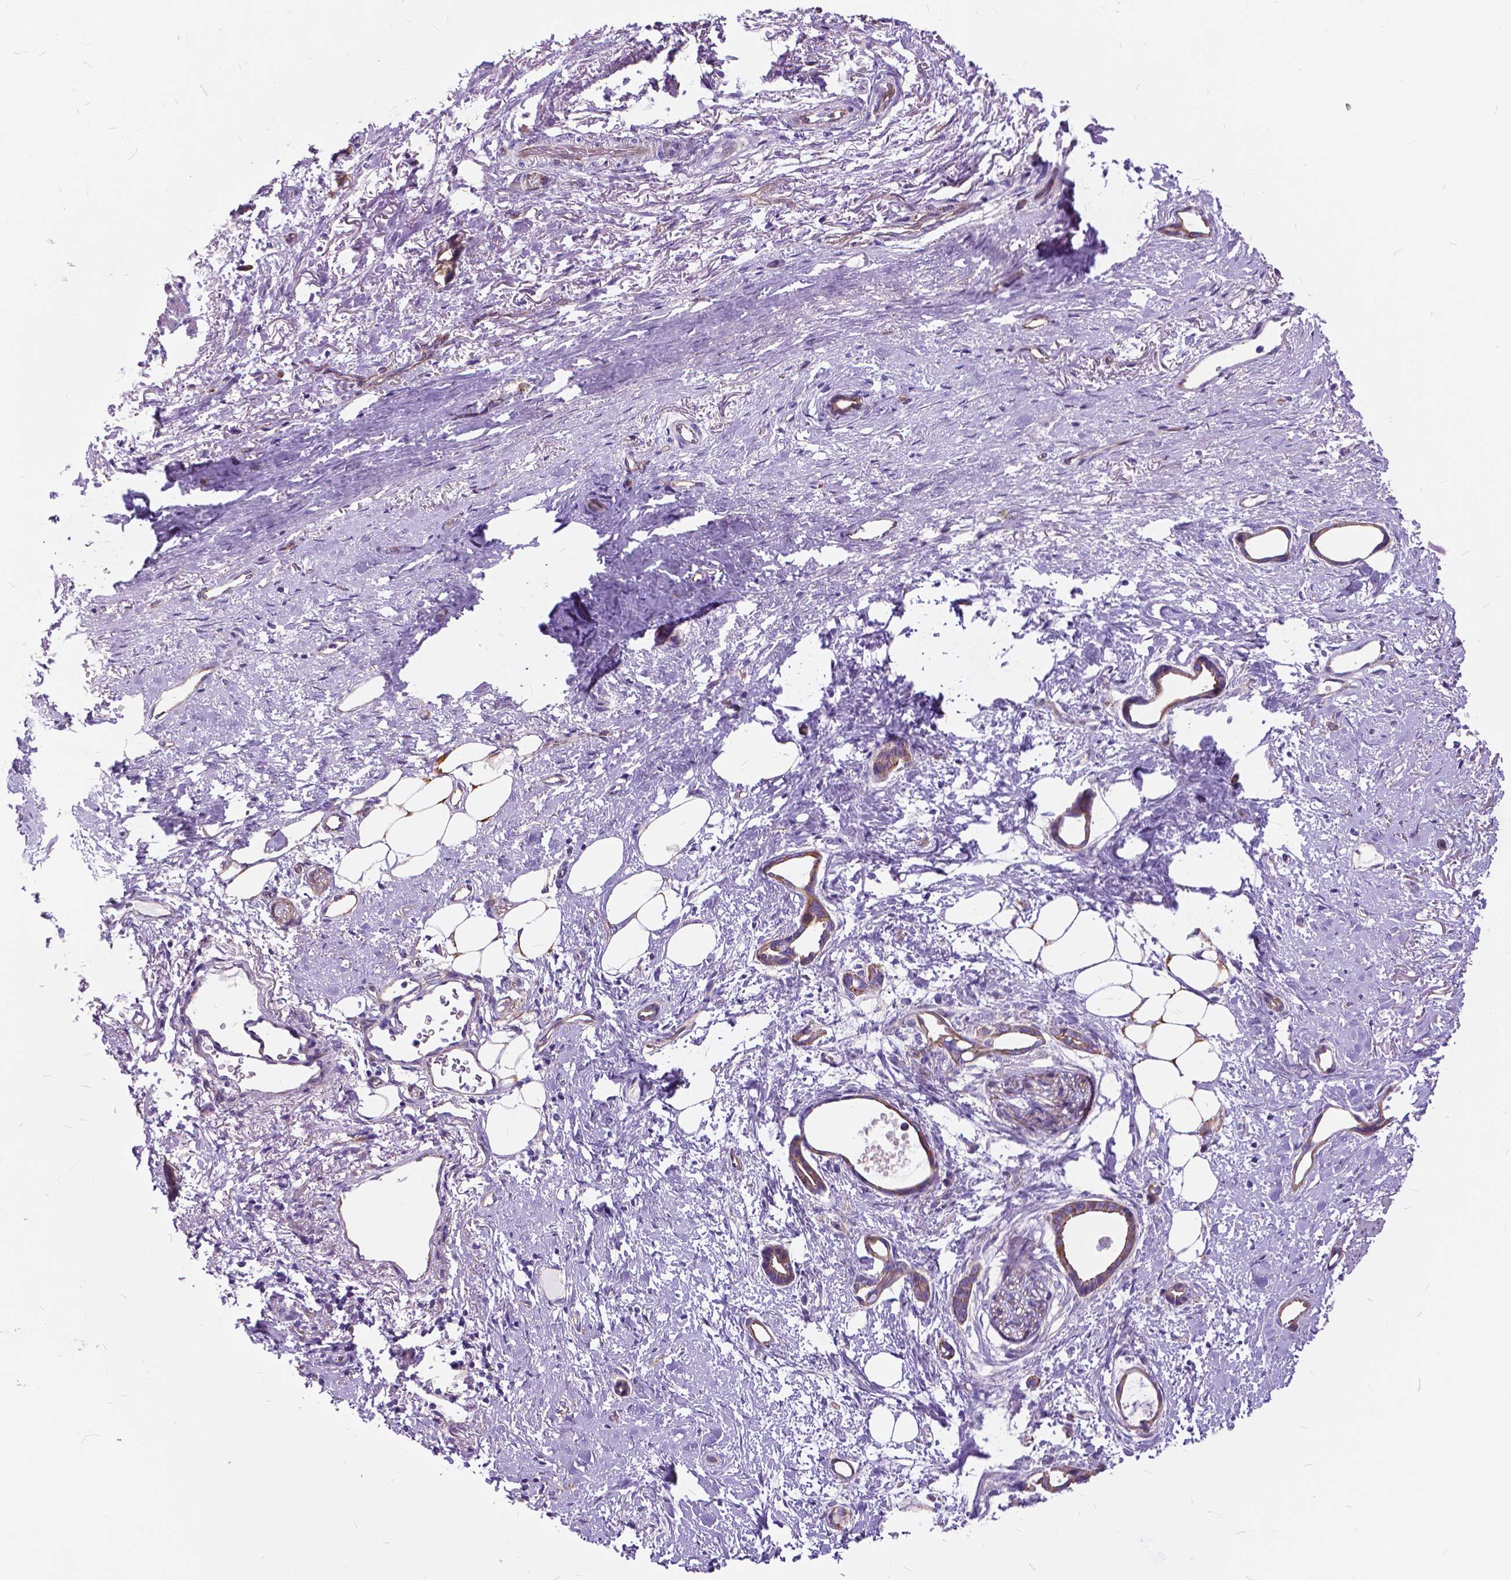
{"staining": {"intensity": "moderate", "quantity": ">75%", "location": "cytoplasmic/membranous"}, "tissue": "stomach cancer", "cell_type": "Tumor cells", "image_type": "cancer", "snomed": [{"axis": "morphology", "description": "Adenocarcinoma, NOS"}, {"axis": "topography", "description": "Stomach, upper"}], "caption": "DAB immunohistochemical staining of adenocarcinoma (stomach) reveals moderate cytoplasmic/membranous protein staining in approximately >75% of tumor cells.", "gene": "FLT4", "patient": {"sex": "male", "age": 62}}